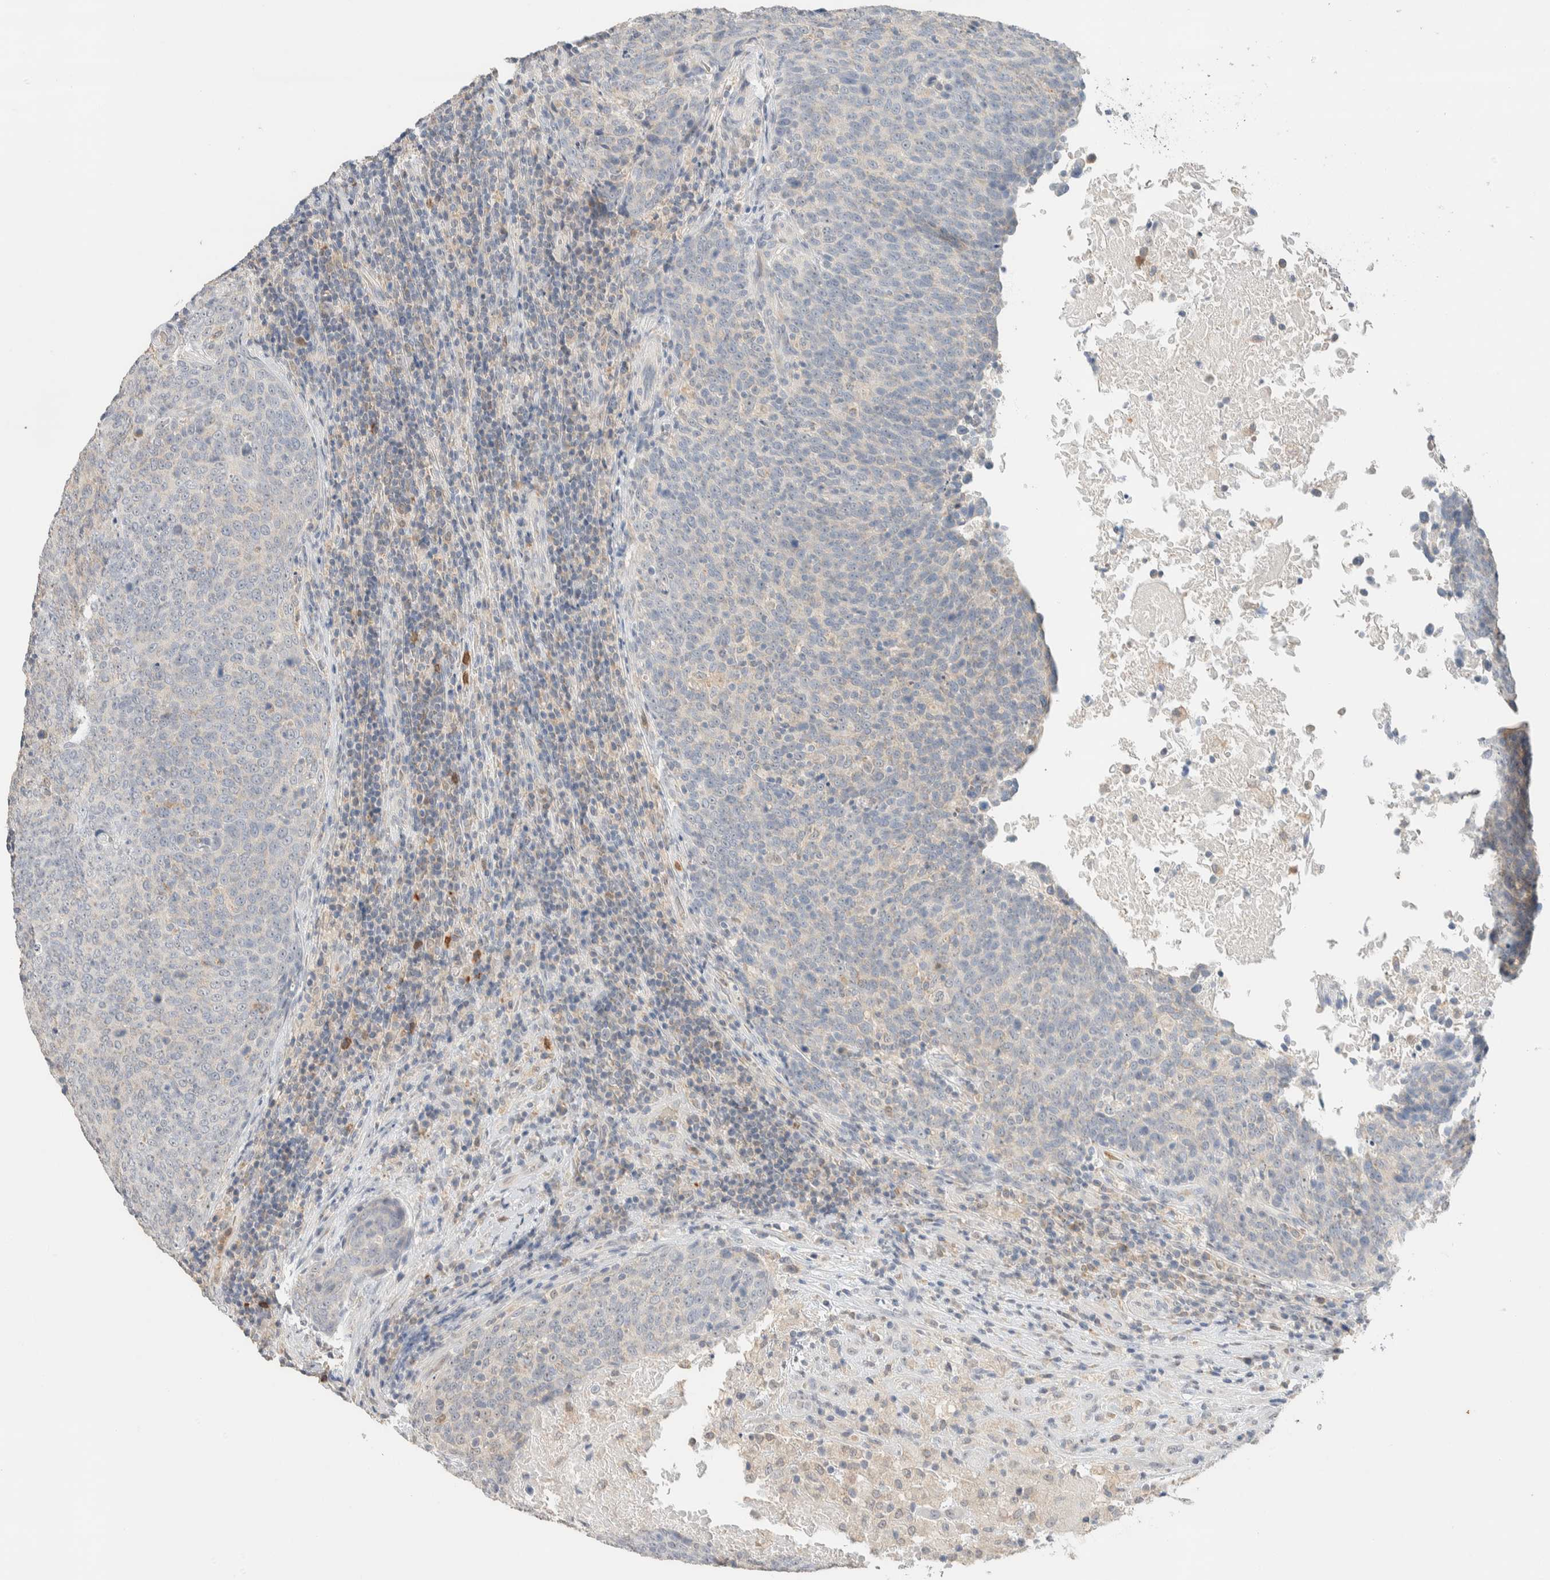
{"staining": {"intensity": "negative", "quantity": "none", "location": "none"}, "tissue": "head and neck cancer", "cell_type": "Tumor cells", "image_type": "cancer", "snomed": [{"axis": "morphology", "description": "Squamous cell carcinoma, NOS"}, {"axis": "morphology", "description": "Squamous cell carcinoma, metastatic, NOS"}, {"axis": "topography", "description": "Lymph node"}, {"axis": "topography", "description": "Head-Neck"}], "caption": "Head and neck cancer (metastatic squamous cell carcinoma) was stained to show a protein in brown. There is no significant positivity in tumor cells.", "gene": "HDHD3", "patient": {"sex": "male", "age": 62}}